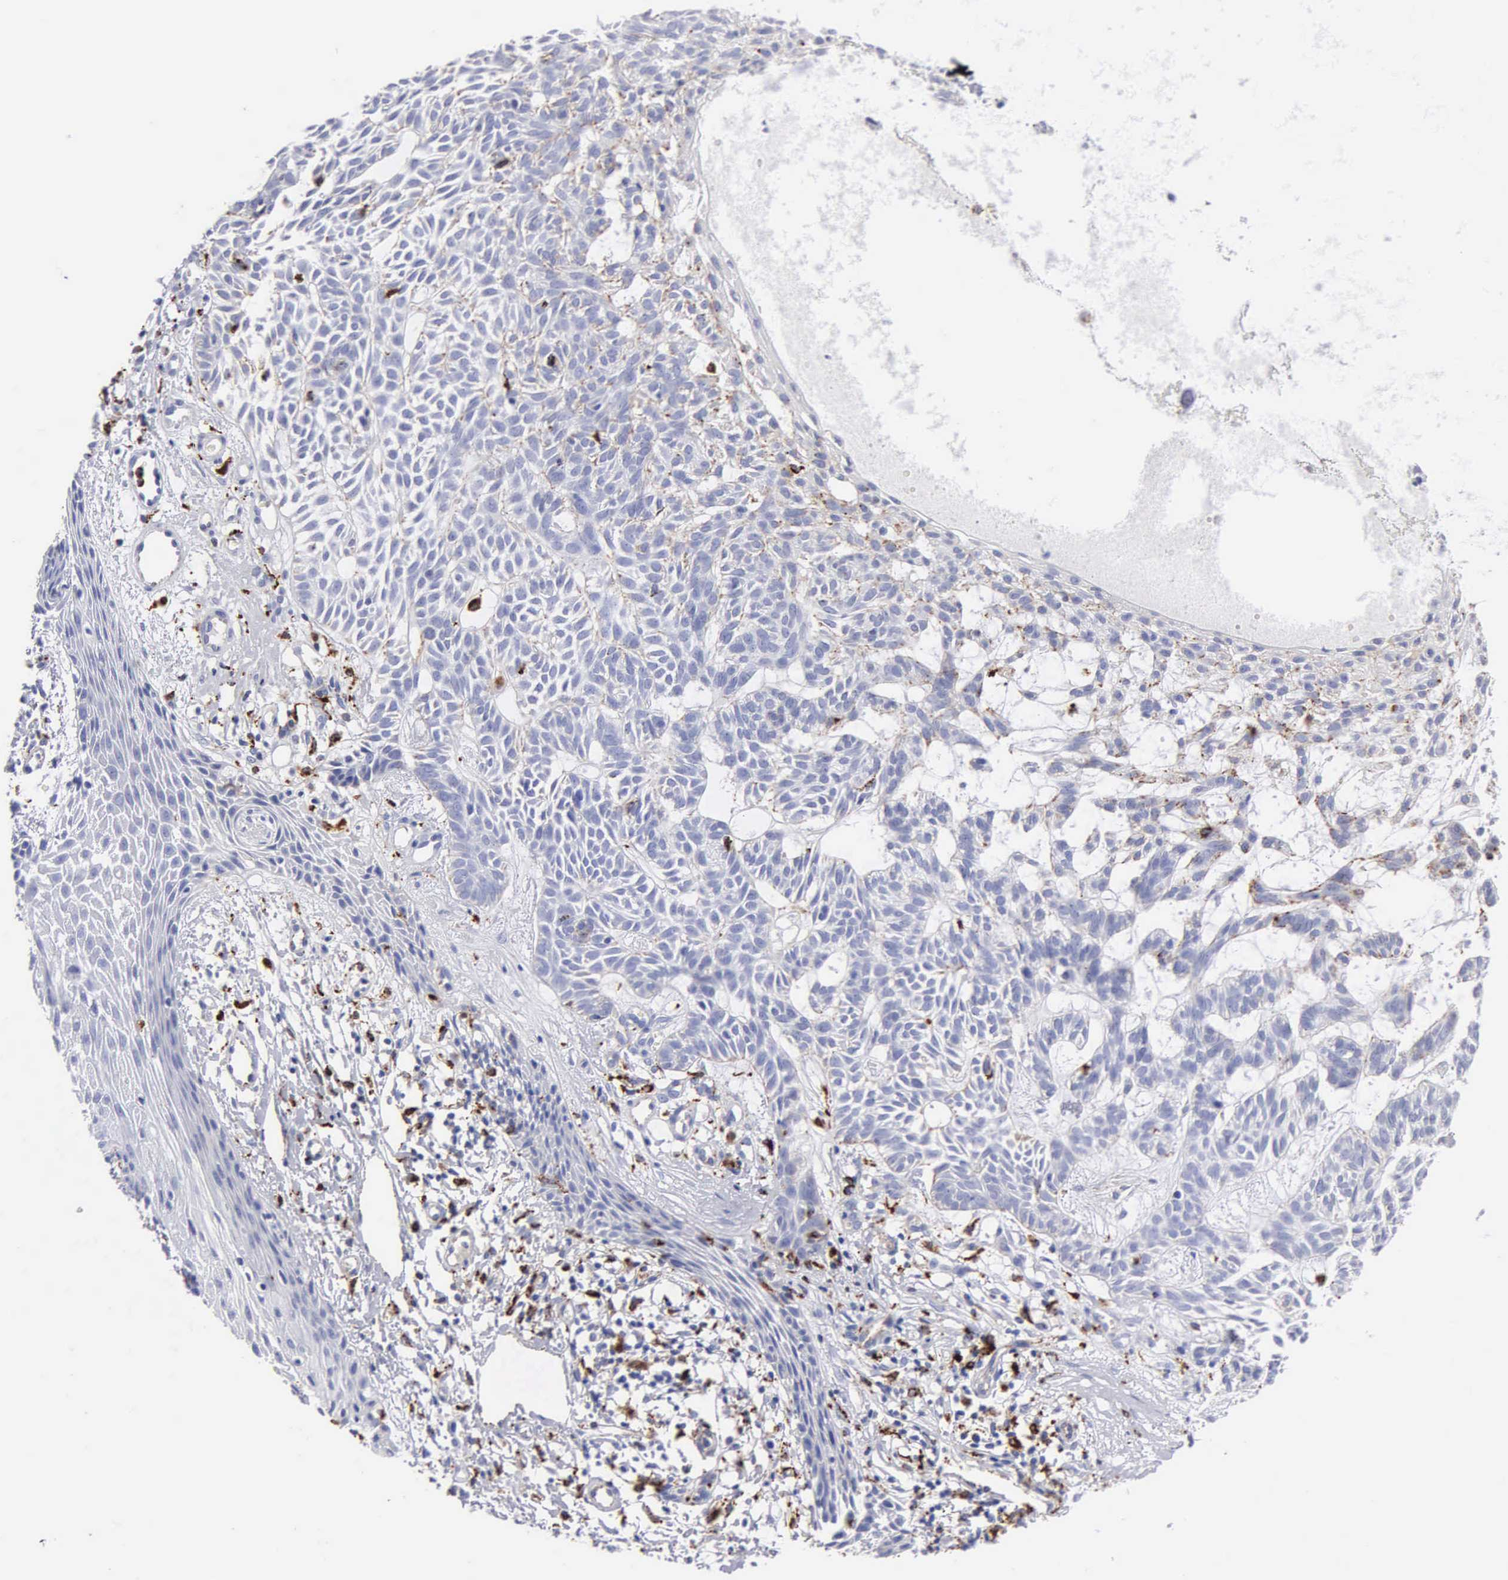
{"staining": {"intensity": "negative", "quantity": "none", "location": "none"}, "tissue": "skin cancer", "cell_type": "Tumor cells", "image_type": "cancer", "snomed": [{"axis": "morphology", "description": "Basal cell carcinoma"}, {"axis": "topography", "description": "Skin"}], "caption": "Micrograph shows no protein expression in tumor cells of skin cancer tissue.", "gene": "CTSH", "patient": {"sex": "male", "age": 75}}